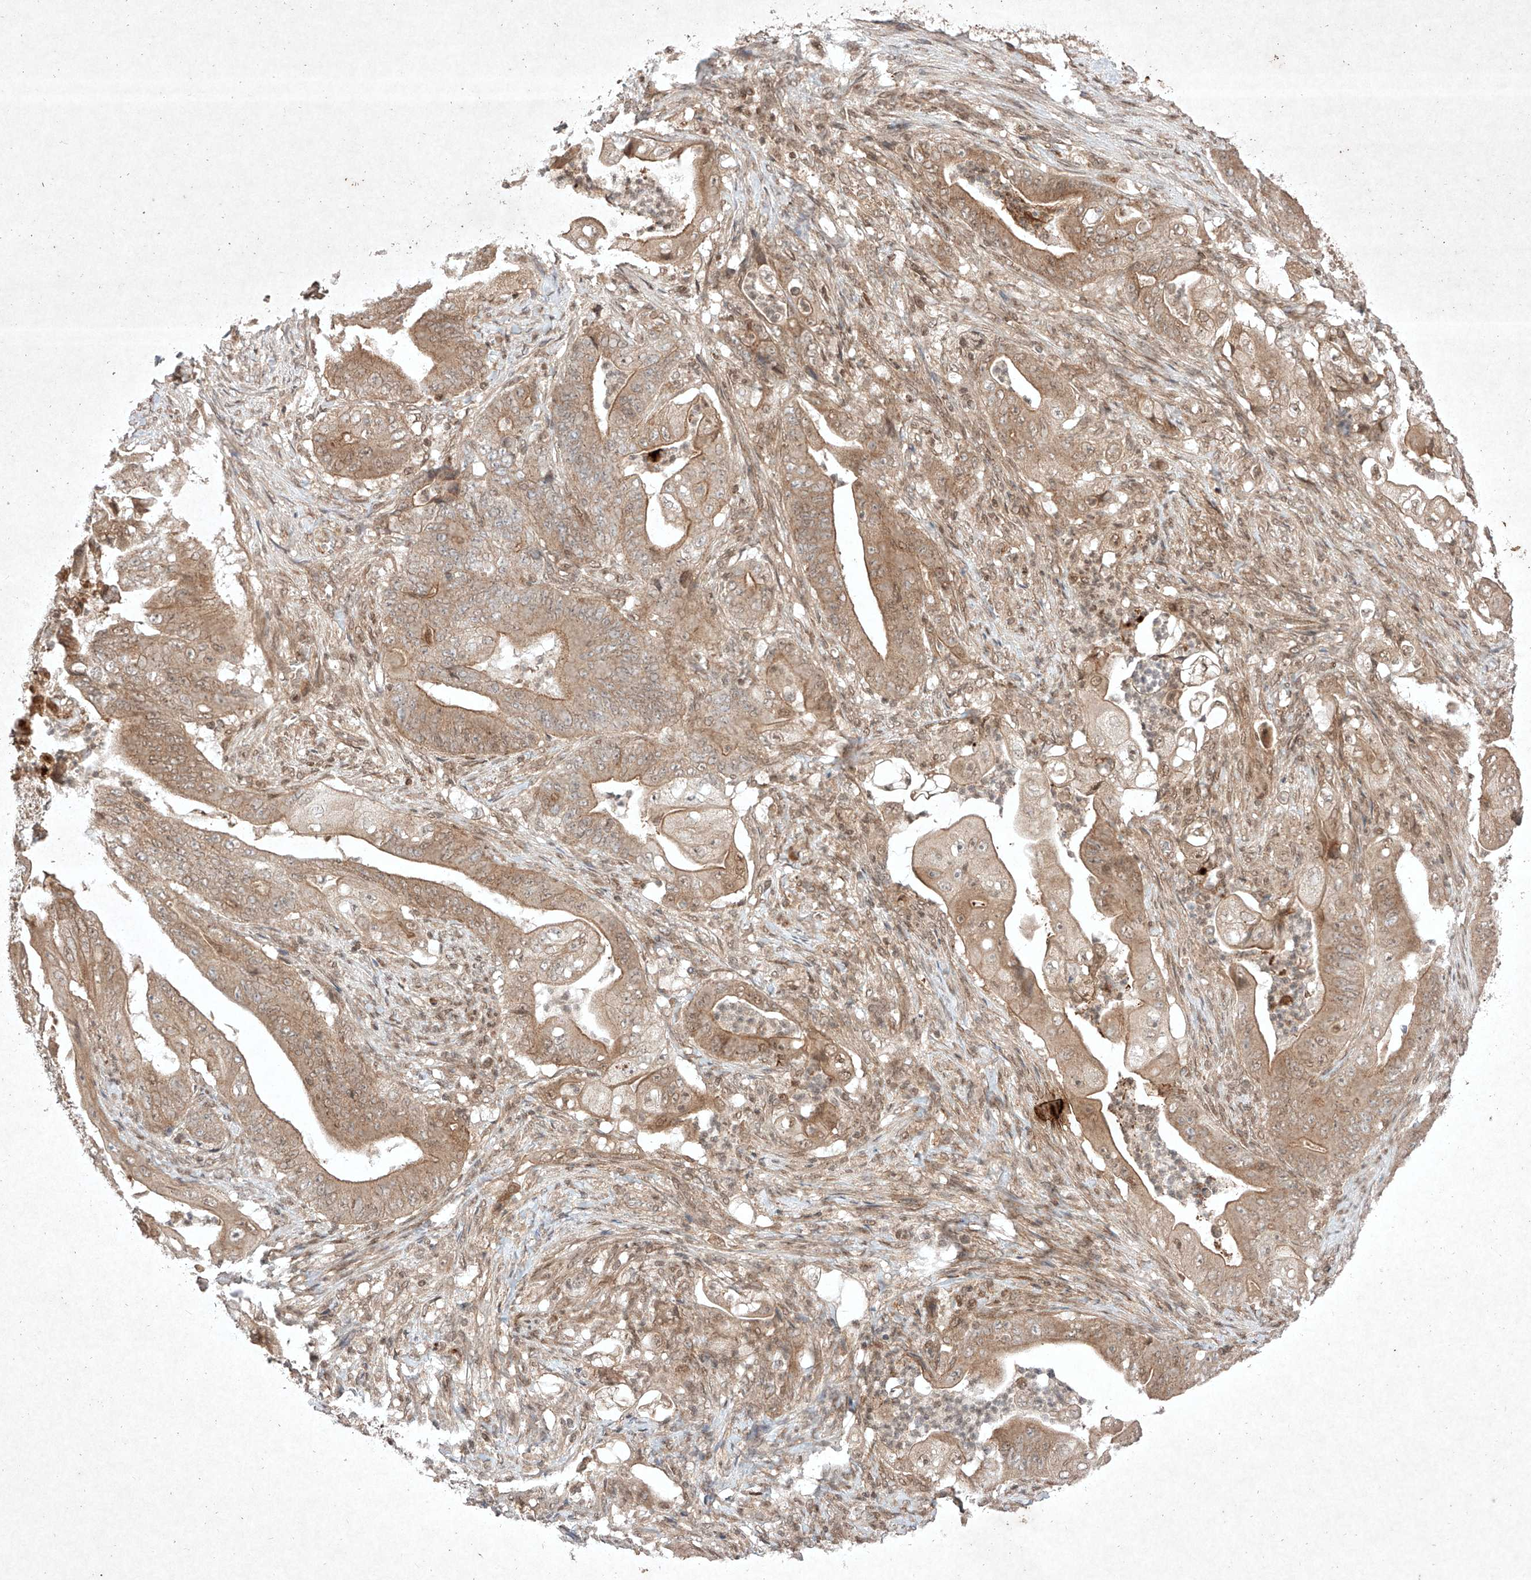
{"staining": {"intensity": "moderate", "quantity": "25%-75%", "location": "cytoplasmic/membranous"}, "tissue": "stomach cancer", "cell_type": "Tumor cells", "image_type": "cancer", "snomed": [{"axis": "morphology", "description": "Adenocarcinoma, NOS"}, {"axis": "topography", "description": "Stomach"}], "caption": "Immunohistochemical staining of adenocarcinoma (stomach) demonstrates moderate cytoplasmic/membranous protein expression in about 25%-75% of tumor cells.", "gene": "RNF31", "patient": {"sex": "female", "age": 73}}